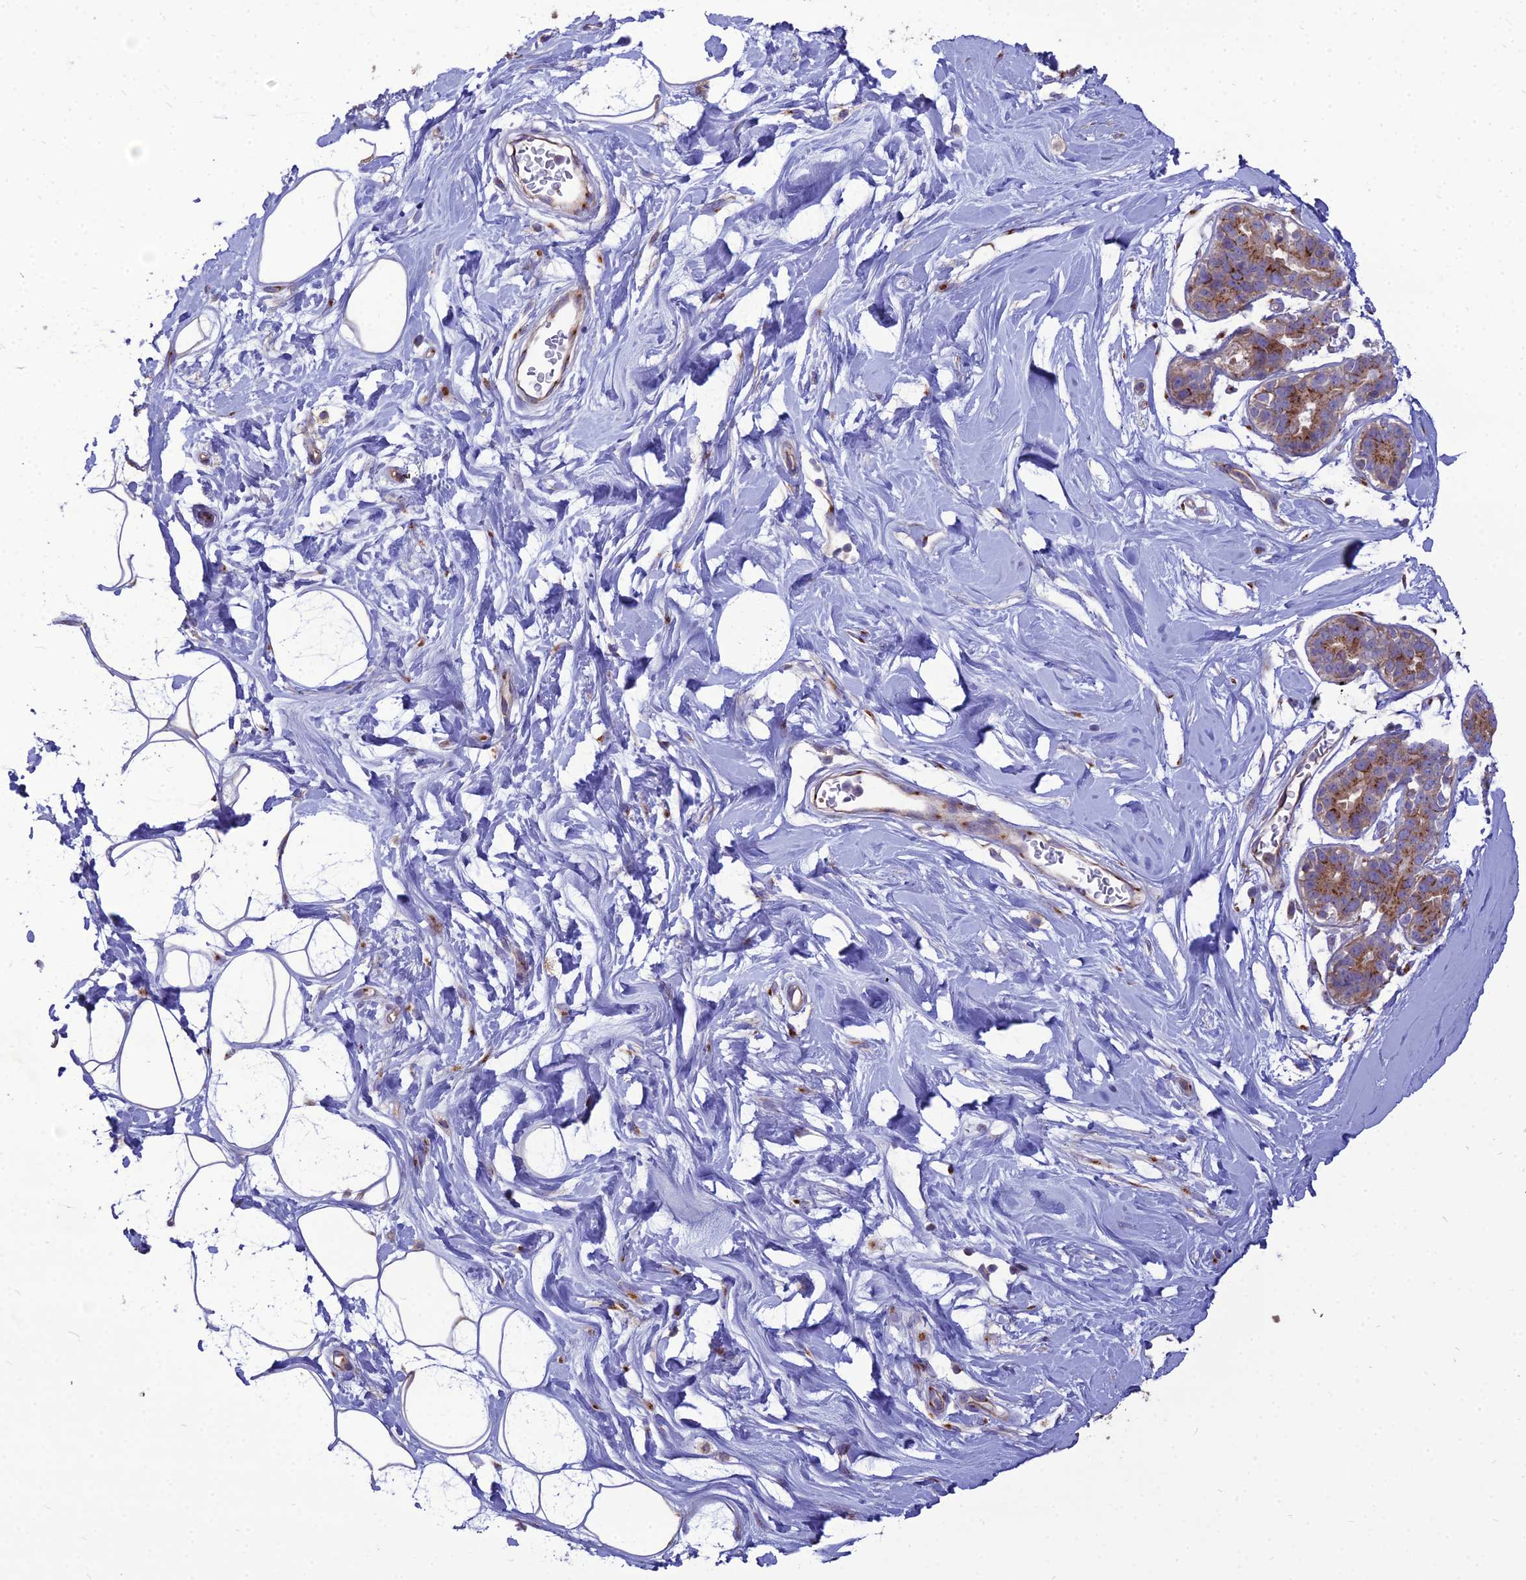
{"staining": {"intensity": "negative", "quantity": "none", "location": "none"}, "tissue": "adipose tissue", "cell_type": "Adipocytes", "image_type": "normal", "snomed": [{"axis": "morphology", "description": "Normal tissue, NOS"}, {"axis": "topography", "description": "Breast"}], "caption": "Immunohistochemical staining of unremarkable adipose tissue demonstrates no significant expression in adipocytes. Brightfield microscopy of immunohistochemistry stained with DAB (brown) and hematoxylin (blue), captured at high magnification.", "gene": "SPRYD7", "patient": {"sex": "female", "age": 26}}